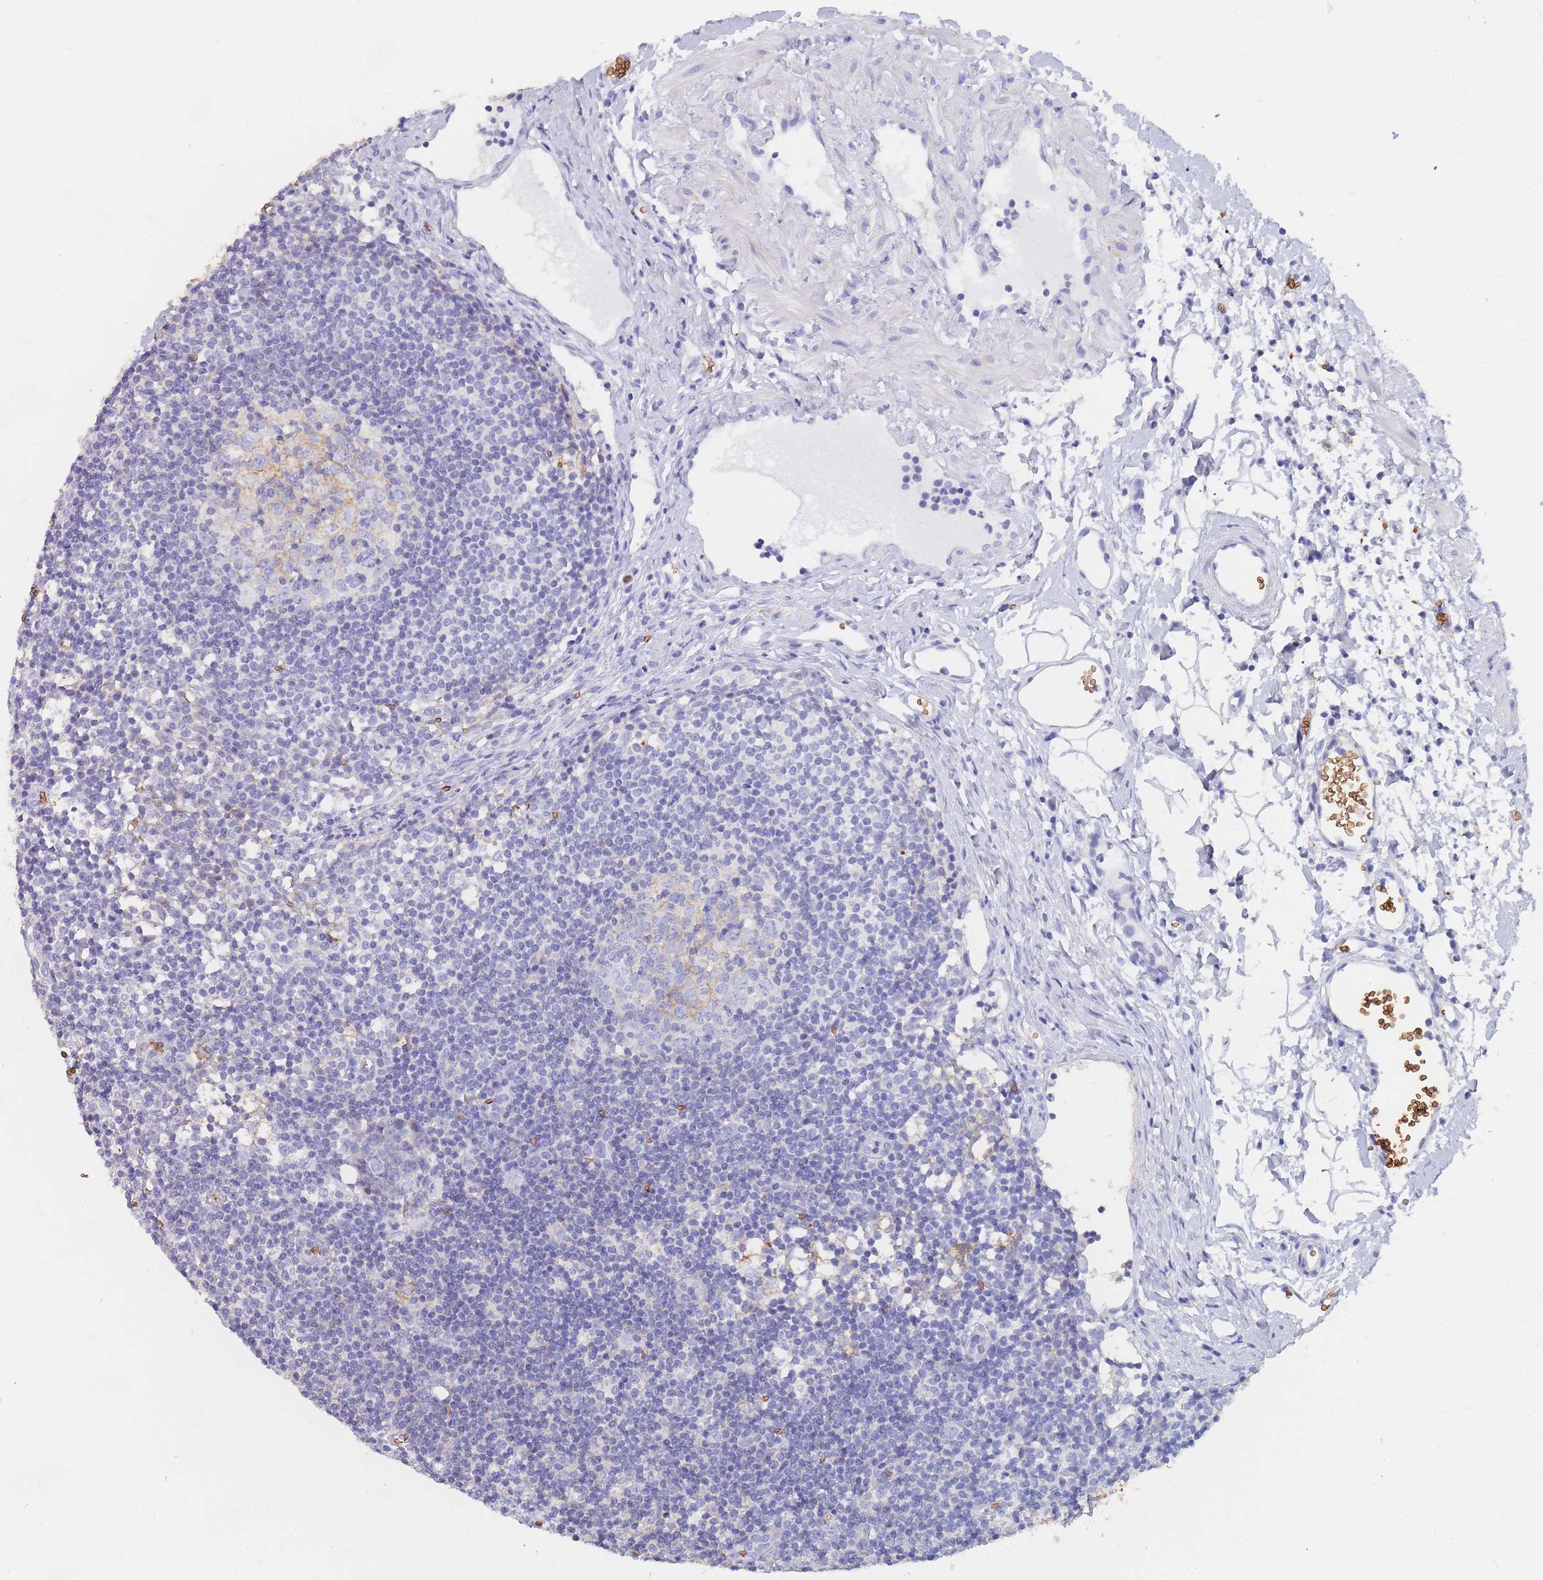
{"staining": {"intensity": "negative", "quantity": "none", "location": "none"}, "tissue": "lymph node", "cell_type": "Germinal center cells", "image_type": "normal", "snomed": [{"axis": "morphology", "description": "Normal tissue, NOS"}, {"axis": "topography", "description": "Lymph node"}], "caption": "Germinal center cells are negative for protein expression in normal human lymph node. (DAB immunohistochemistry (IHC), high magnification).", "gene": "SLC2A1", "patient": {"sex": "female", "age": 37}}